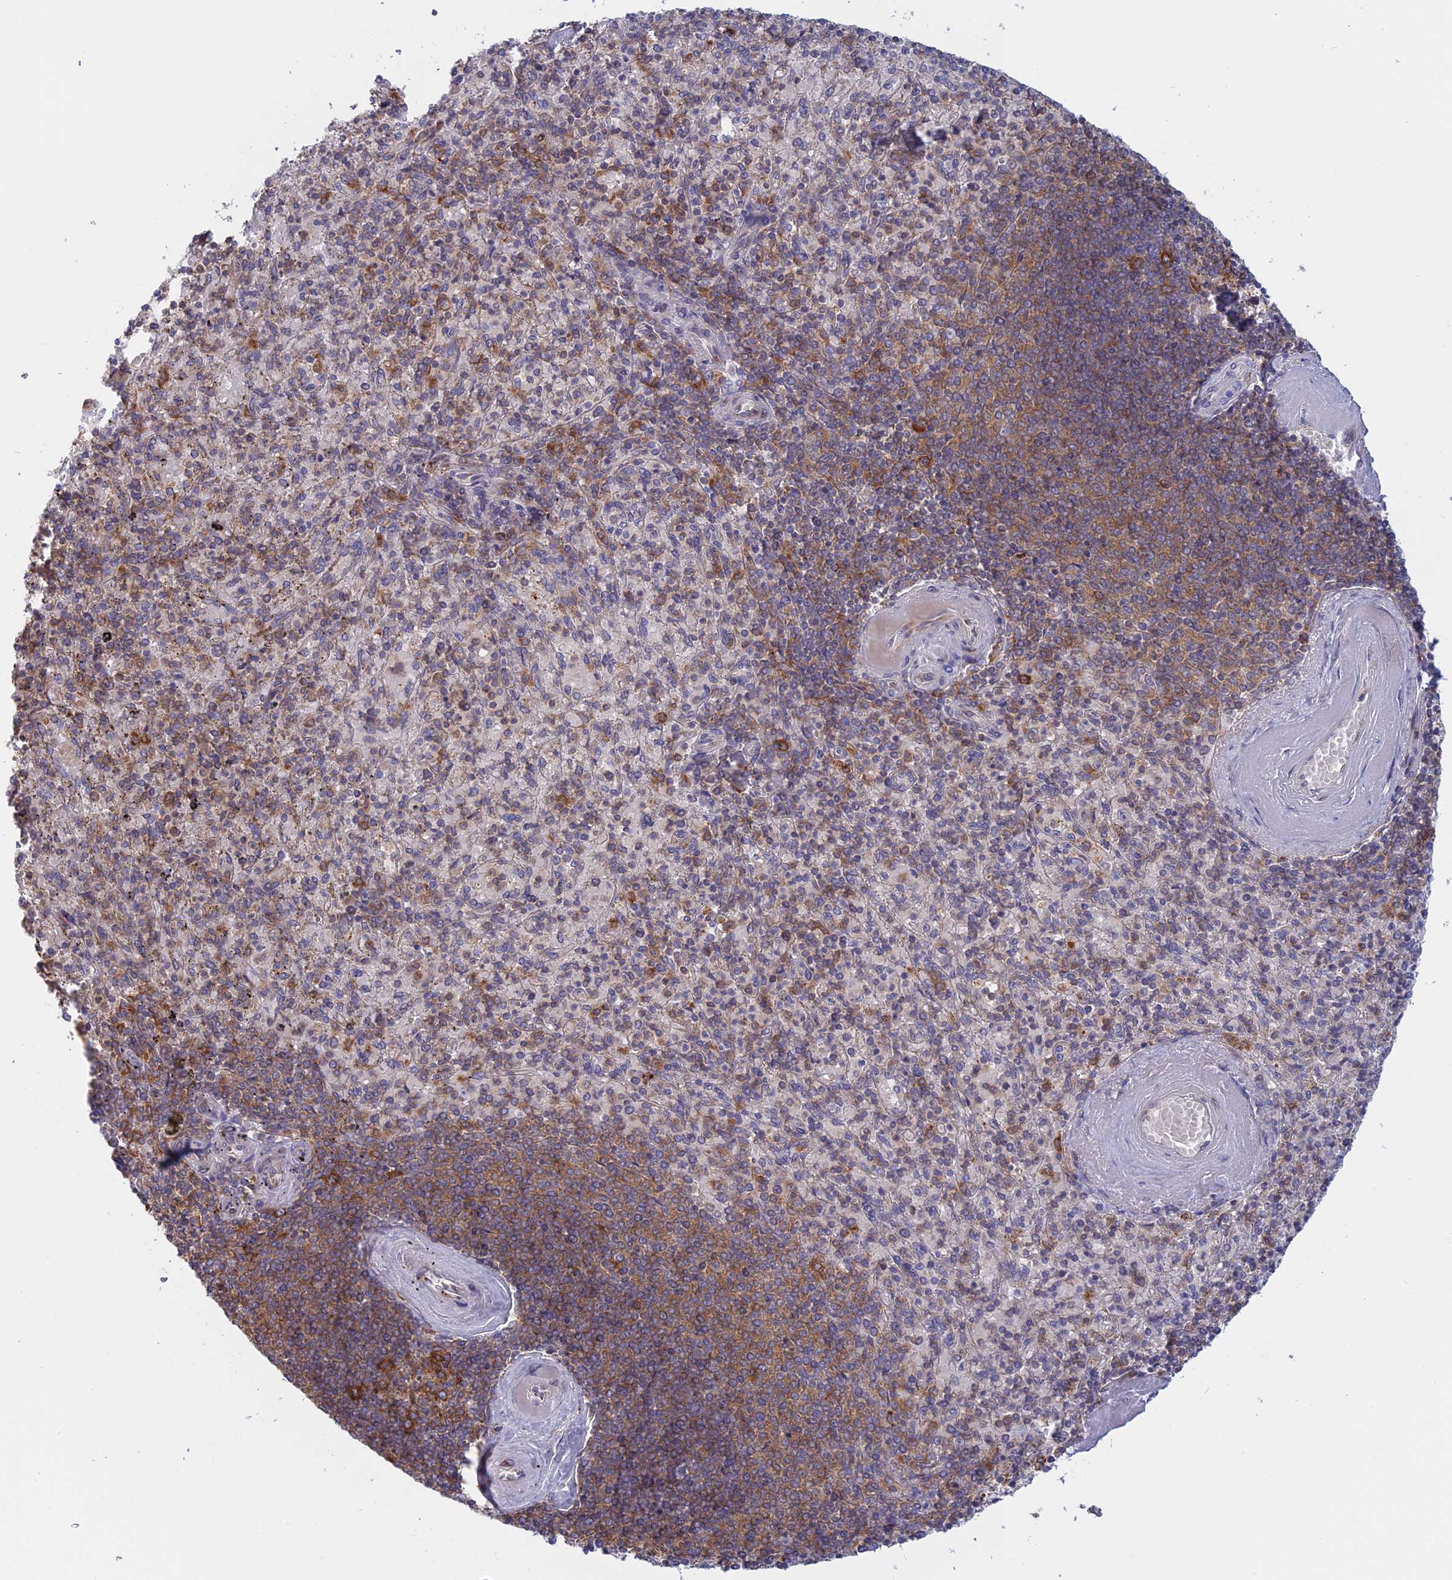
{"staining": {"intensity": "strong", "quantity": "25%-75%", "location": "cytoplasmic/membranous"}, "tissue": "spleen", "cell_type": "Cells in red pulp", "image_type": "normal", "snomed": [{"axis": "morphology", "description": "Normal tissue, NOS"}, {"axis": "topography", "description": "Spleen"}], "caption": "IHC histopathology image of benign human spleen stained for a protein (brown), which reveals high levels of strong cytoplasmic/membranous staining in approximately 25%-75% of cells in red pulp.", "gene": "GMIP", "patient": {"sex": "male", "age": 82}}